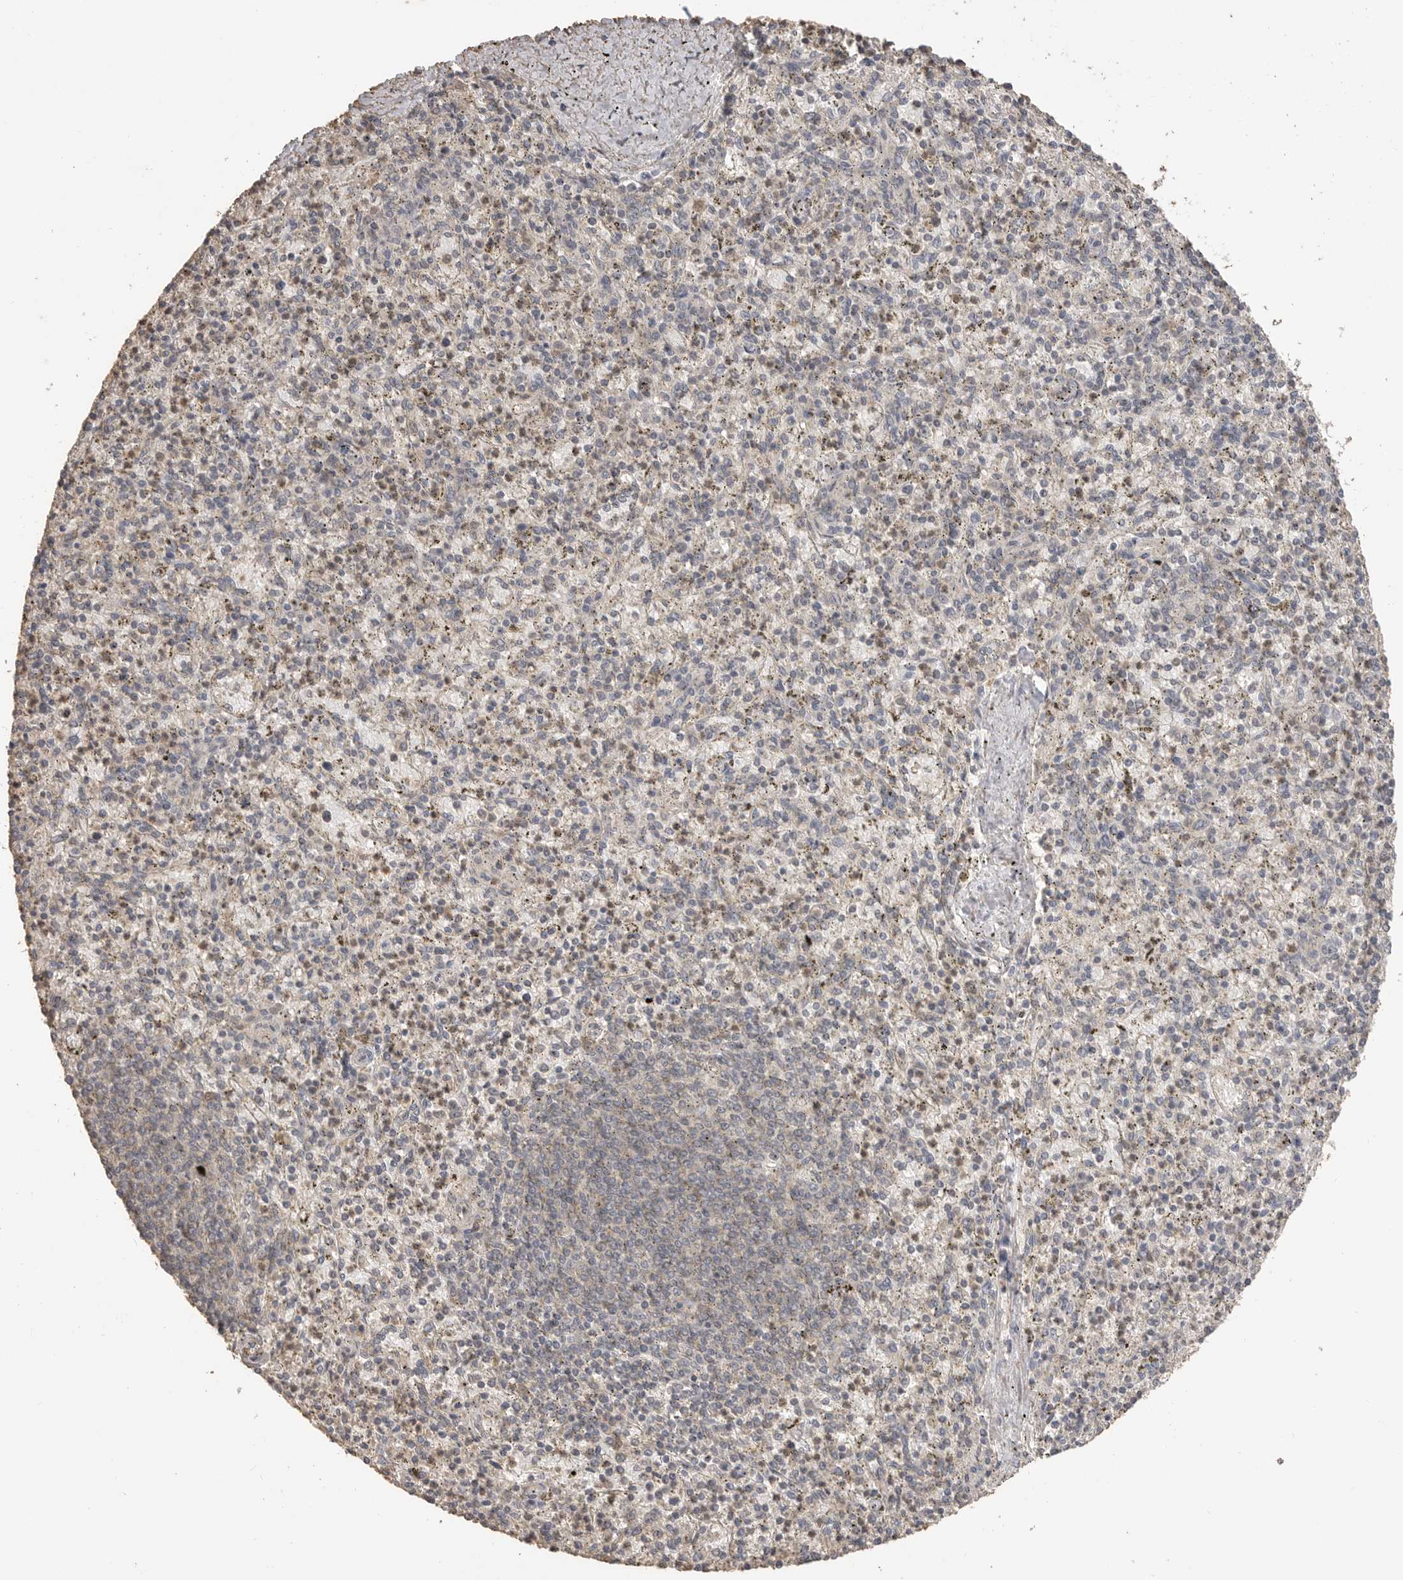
{"staining": {"intensity": "weak", "quantity": "25%-75%", "location": "cytoplasmic/membranous,nuclear"}, "tissue": "spleen", "cell_type": "Cells in red pulp", "image_type": "normal", "snomed": [{"axis": "morphology", "description": "Normal tissue, NOS"}, {"axis": "topography", "description": "Spleen"}], "caption": "Spleen stained with IHC demonstrates weak cytoplasmic/membranous,nuclear staining in about 25%-75% of cells in red pulp.", "gene": "MAP2K1", "patient": {"sex": "male", "age": 72}}